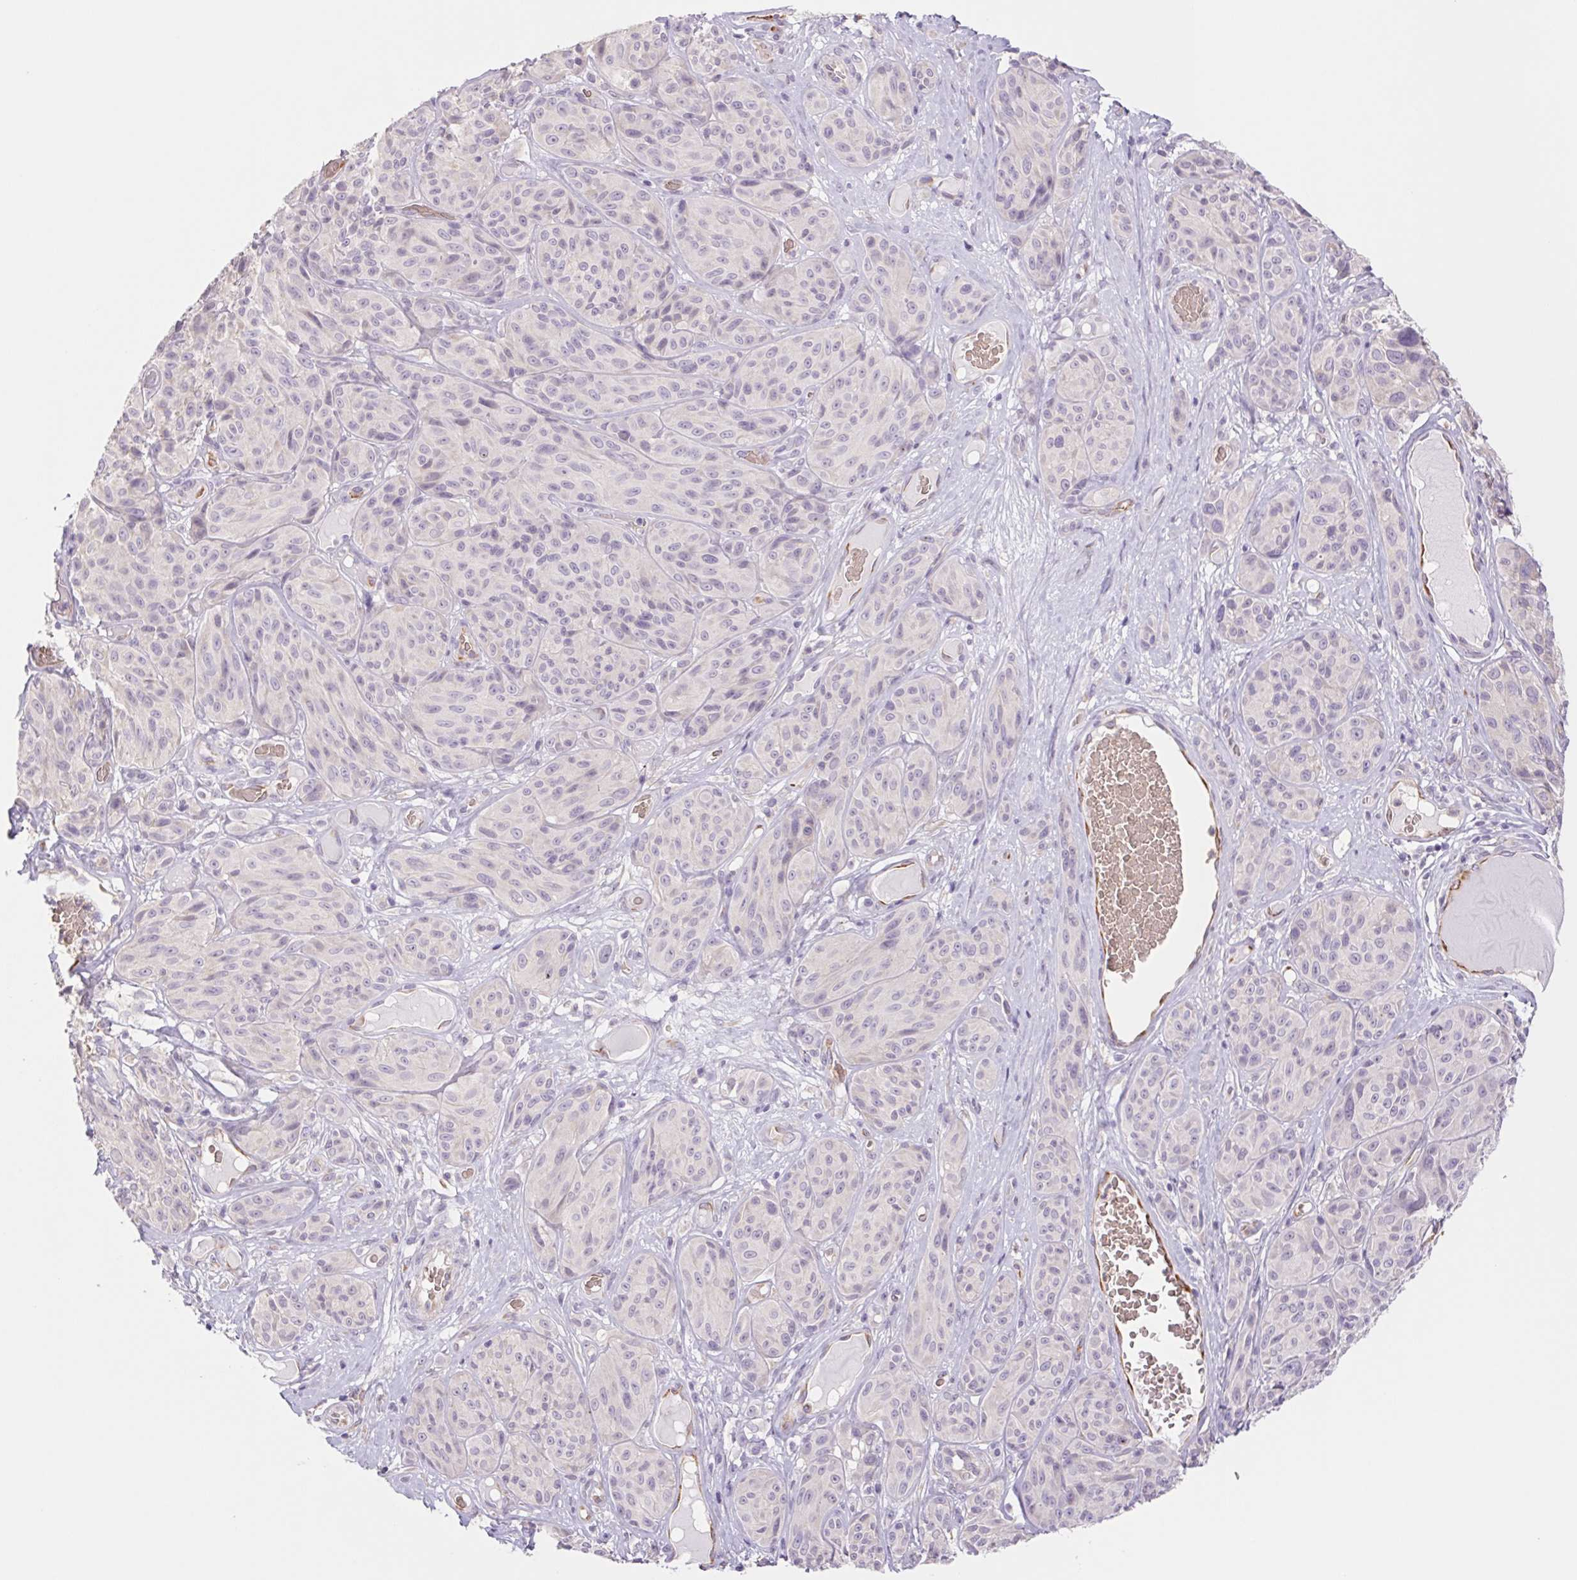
{"staining": {"intensity": "negative", "quantity": "none", "location": "none"}, "tissue": "melanoma", "cell_type": "Tumor cells", "image_type": "cancer", "snomed": [{"axis": "morphology", "description": "Malignant melanoma, NOS"}, {"axis": "topography", "description": "Skin"}], "caption": "Immunohistochemistry histopathology image of neoplastic tissue: human malignant melanoma stained with DAB (3,3'-diaminobenzidine) exhibits no significant protein staining in tumor cells.", "gene": "IGFL3", "patient": {"sex": "male", "age": 91}}